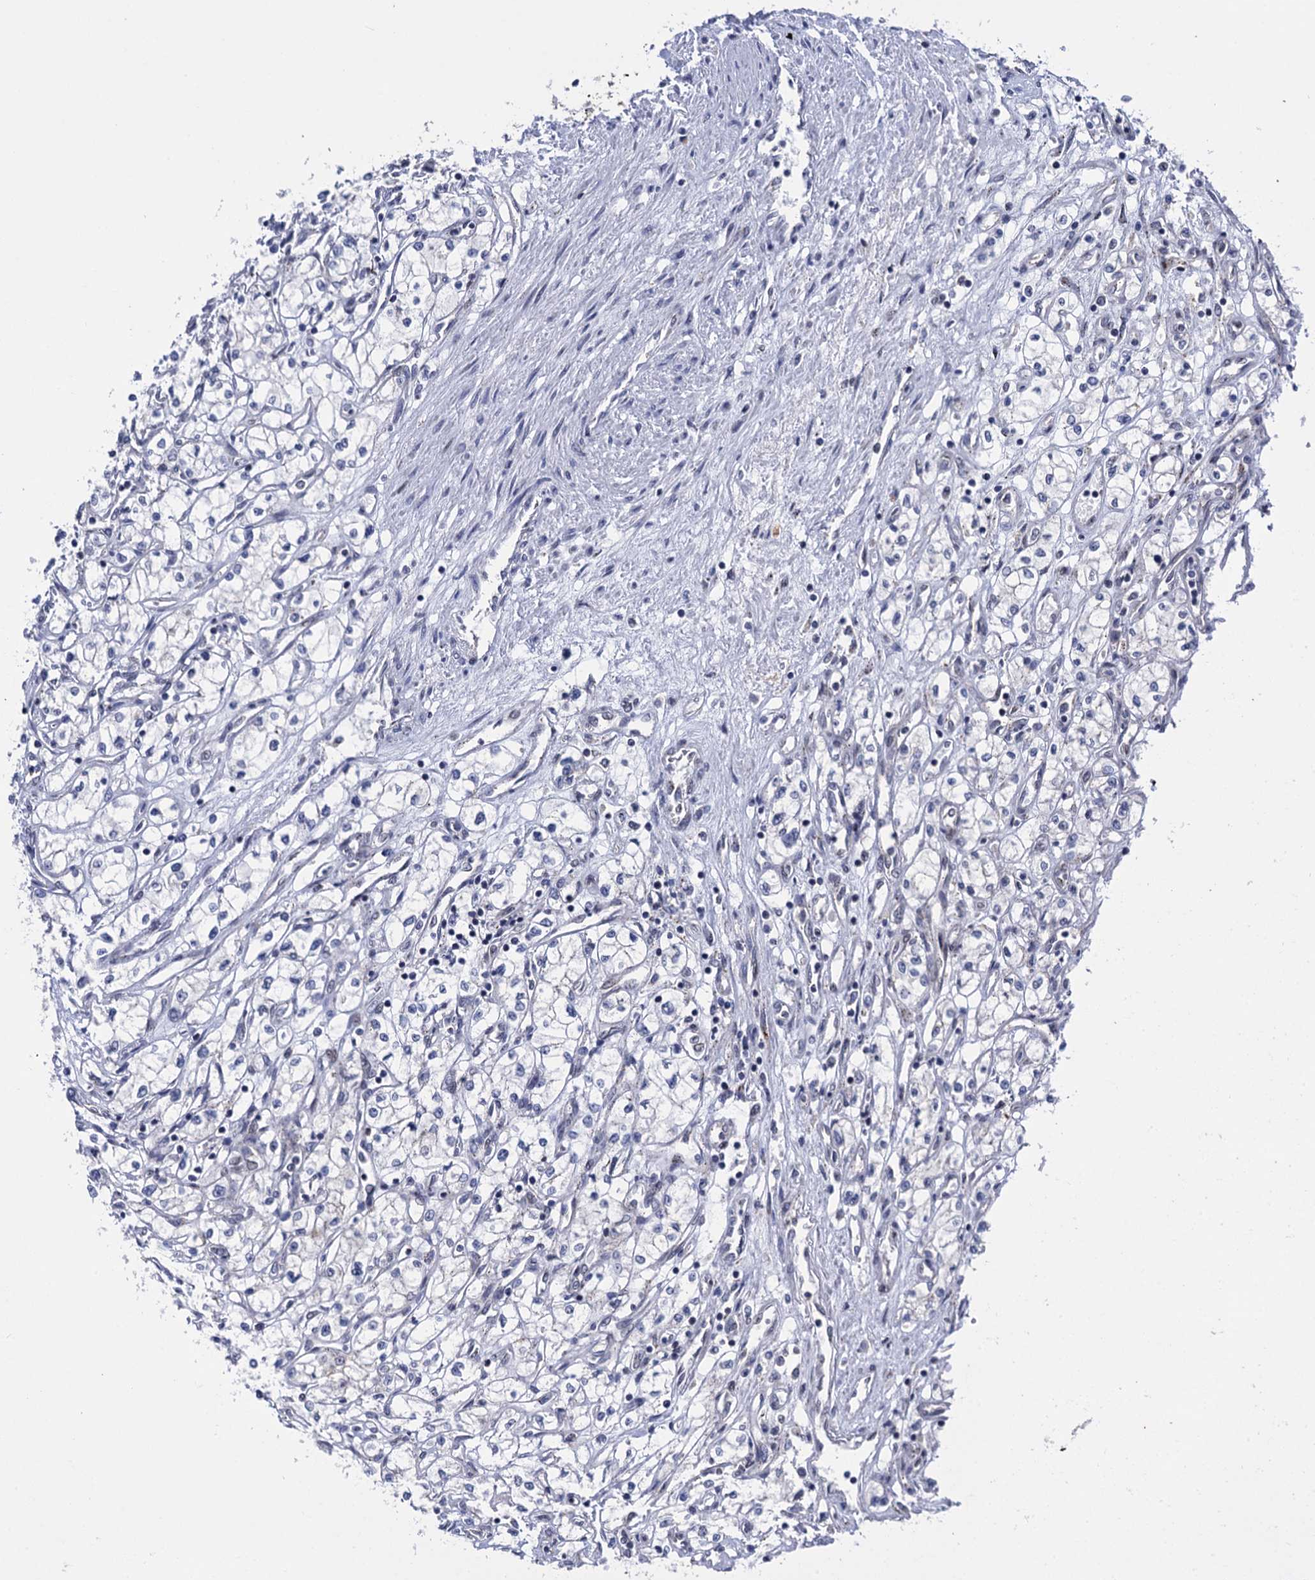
{"staining": {"intensity": "negative", "quantity": "none", "location": "none"}, "tissue": "renal cancer", "cell_type": "Tumor cells", "image_type": "cancer", "snomed": [{"axis": "morphology", "description": "Adenocarcinoma, NOS"}, {"axis": "topography", "description": "Kidney"}], "caption": "This histopathology image is of renal cancer (adenocarcinoma) stained with IHC to label a protein in brown with the nuclei are counter-stained blue. There is no expression in tumor cells.", "gene": "THAP2", "patient": {"sex": "male", "age": 59}}